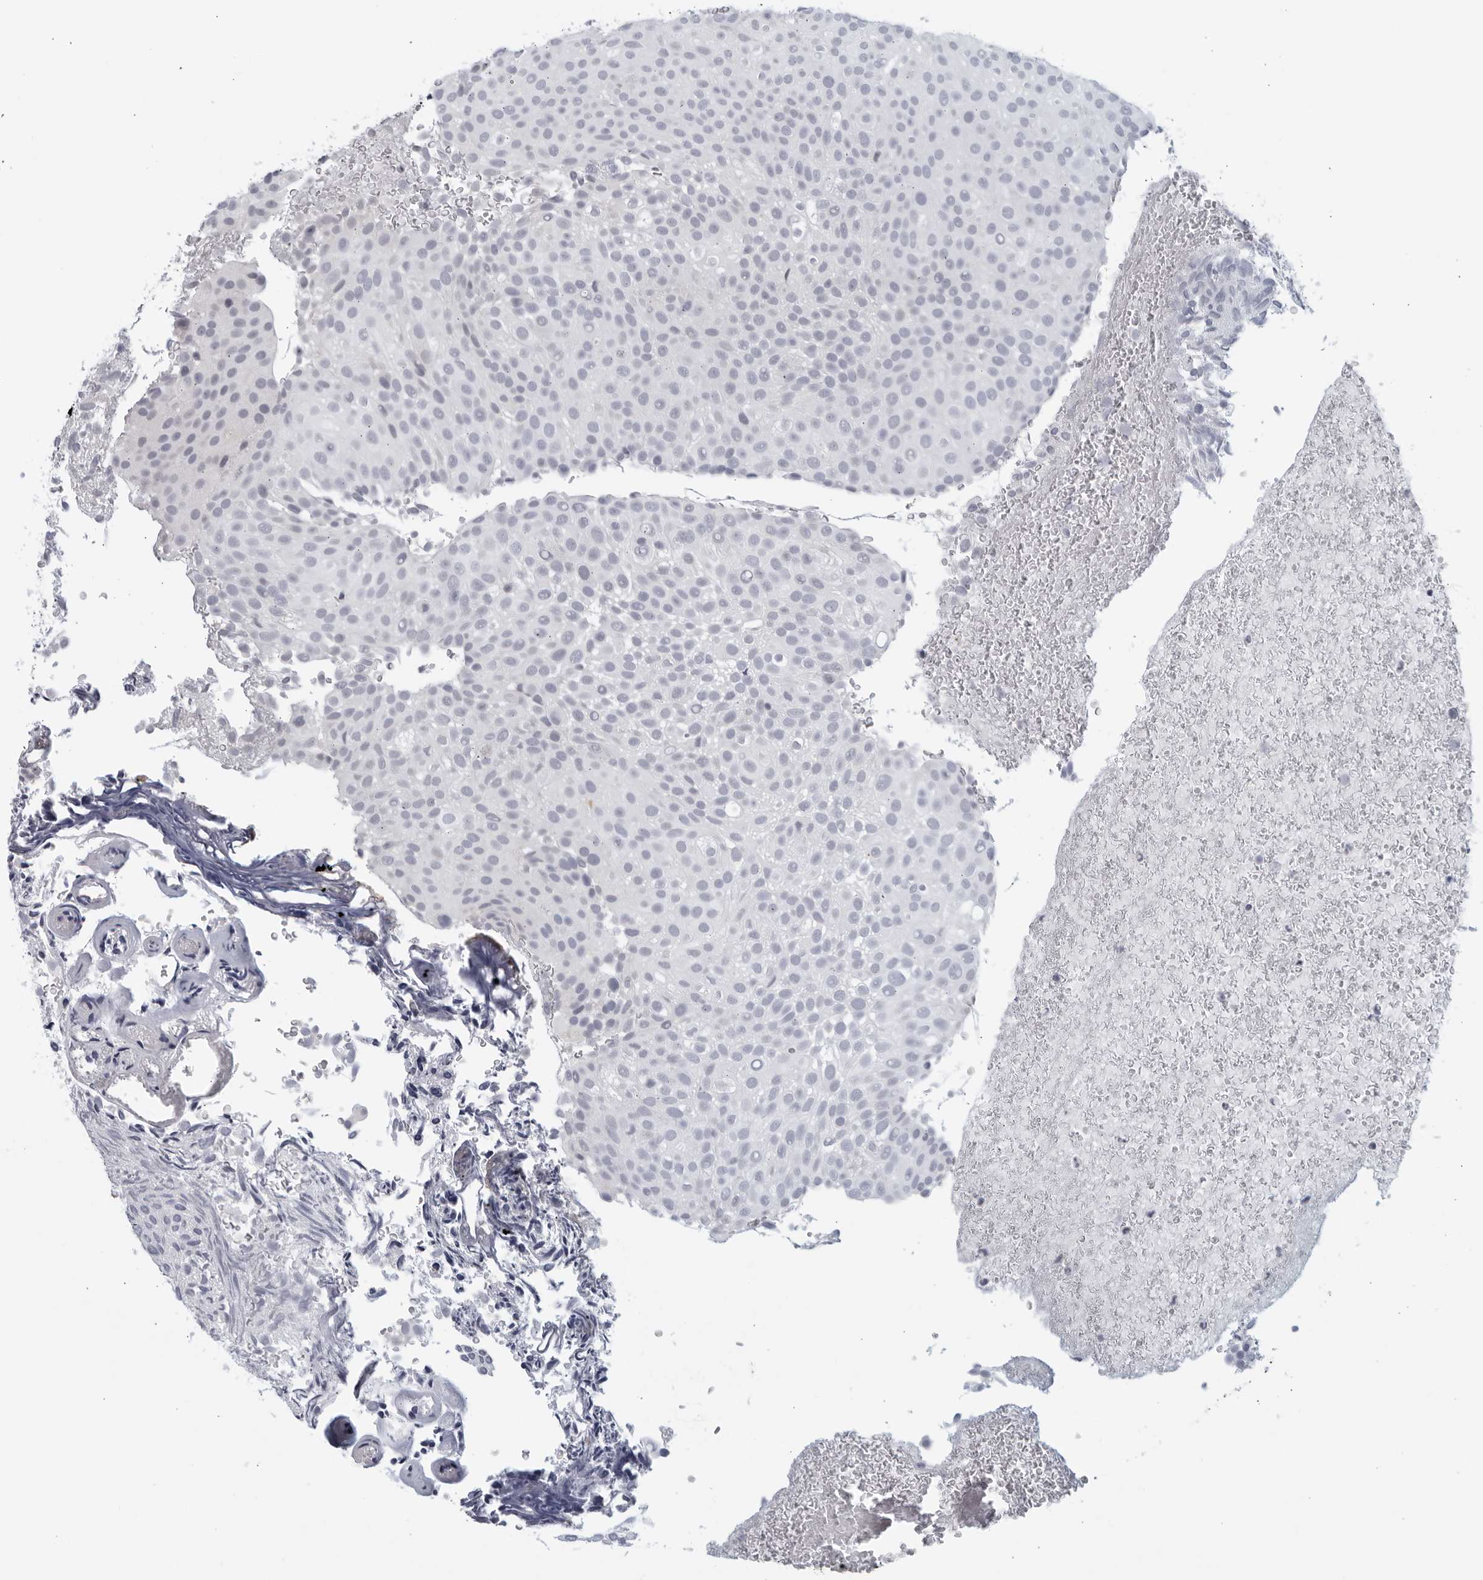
{"staining": {"intensity": "negative", "quantity": "none", "location": "none"}, "tissue": "urothelial cancer", "cell_type": "Tumor cells", "image_type": "cancer", "snomed": [{"axis": "morphology", "description": "Urothelial carcinoma, Low grade"}, {"axis": "topography", "description": "Urinary bladder"}], "caption": "Histopathology image shows no significant protein expression in tumor cells of urothelial cancer. (Immunohistochemistry (ihc), brightfield microscopy, high magnification).", "gene": "MATN1", "patient": {"sex": "male", "age": 78}}